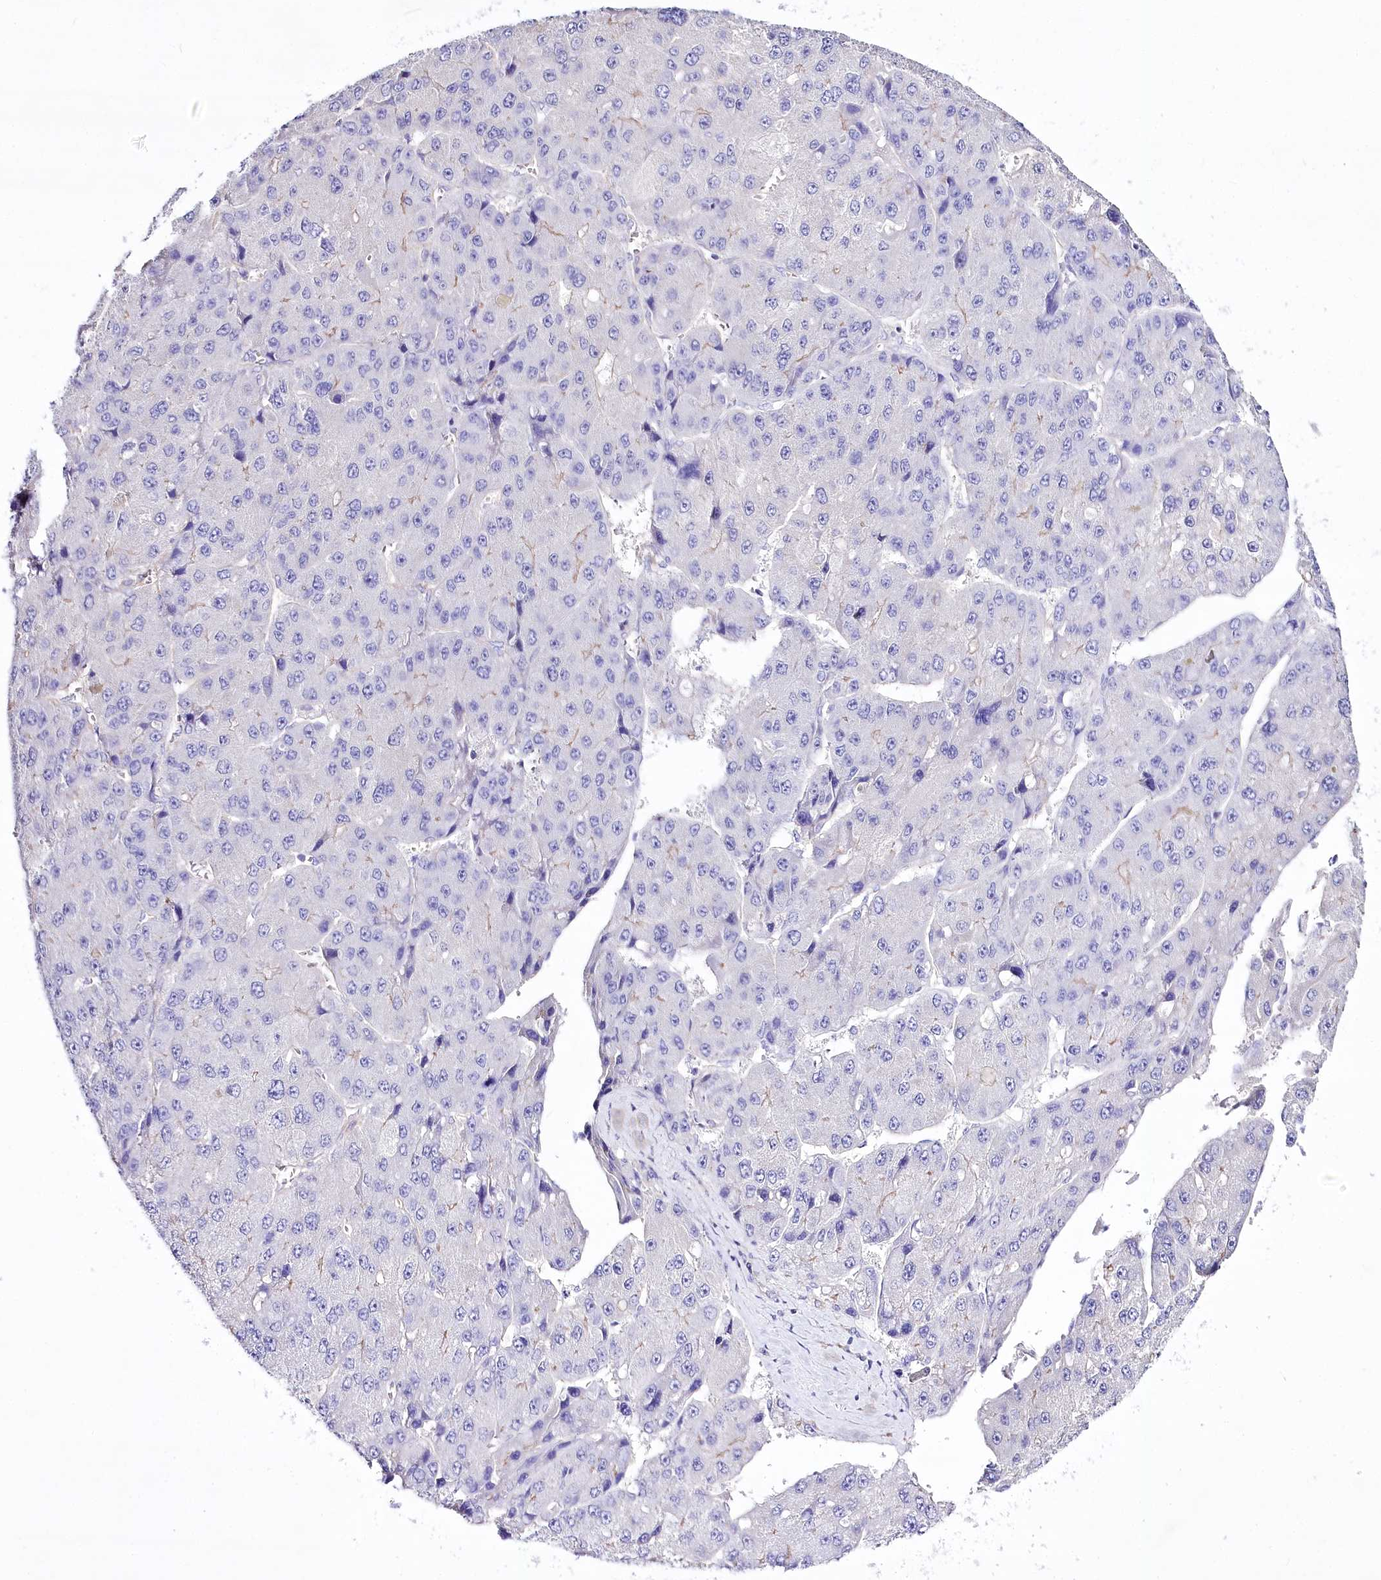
{"staining": {"intensity": "negative", "quantity": "none", "location": "none"}, "tissue": "liver cancer", "cell_type": "Tumor cells", "image_type": "cancer", "snomed": [{"axis": "morphology", "description": "Carcinoma, Hepatocellular, NOS"}, {"axis": "topography", "description": "Liver"}], "caption": "Liver cancer was stained to show a protein in brown. There is no significant expression in tumor cells. (DAB IHC with hematoxylin counter stain).", "gene": "LRRC34", "patient": {"sex": "female", "age": 73}}